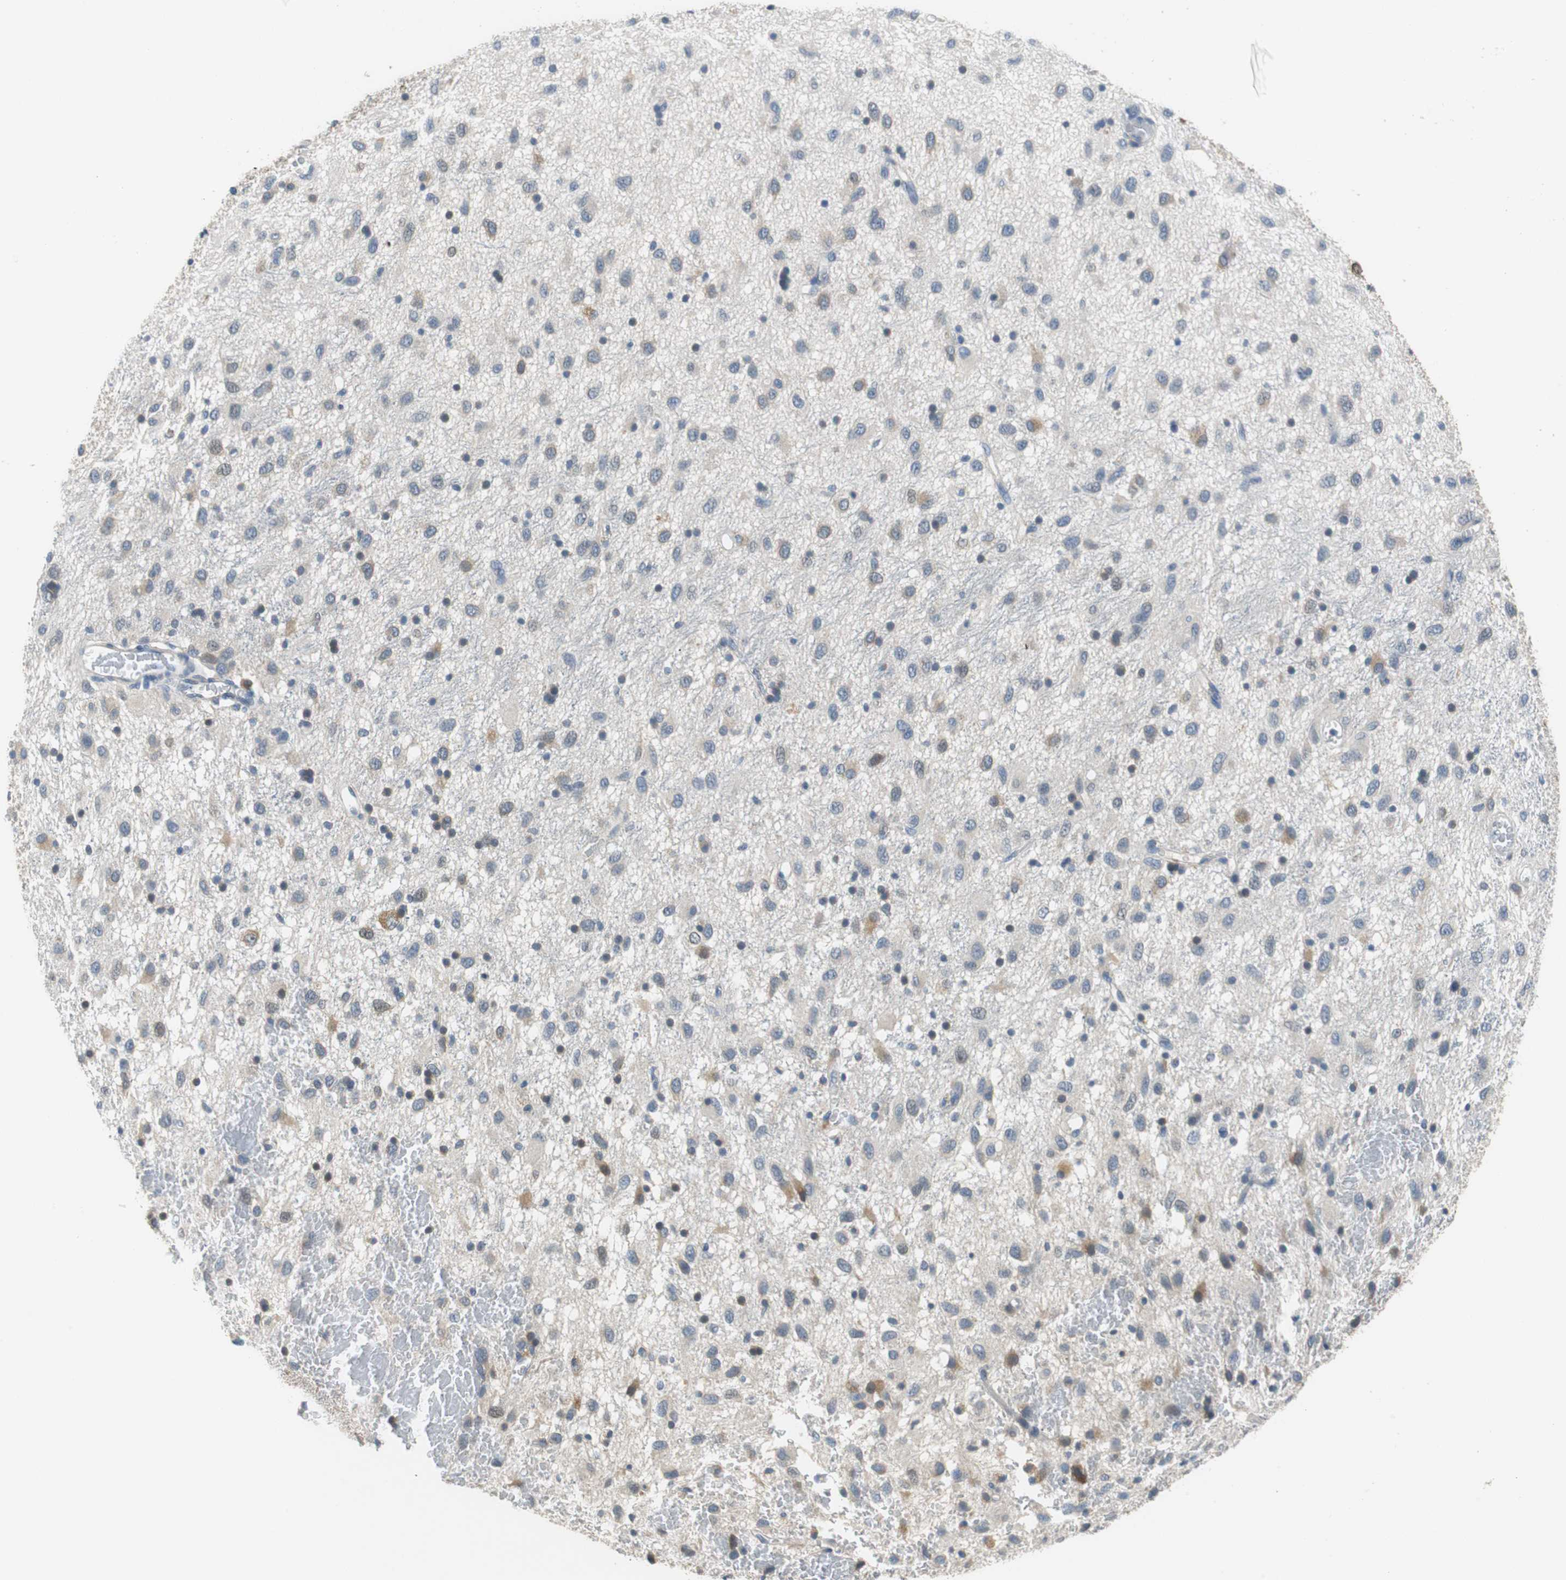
{"staining": {"intensity": "moderate", "quantity": "<25%", "location": "cytoplasmic/membranous"}, "tissue": "glioma", "cell_type": "Tumor cells", "image_type": "cancer", "snomed": [{"axis": "morphology", "description": "Glioma, malignant, Low grade"}, {"axis": "topography", "description": "Brain"}], "caption": "The immunohistochemical stain highlights moderate cytoplasmic/membranous expression in tumor cells of glioma tissue.", "gene": "FADS2", "patient": {"sex": "male", "age": 77}}